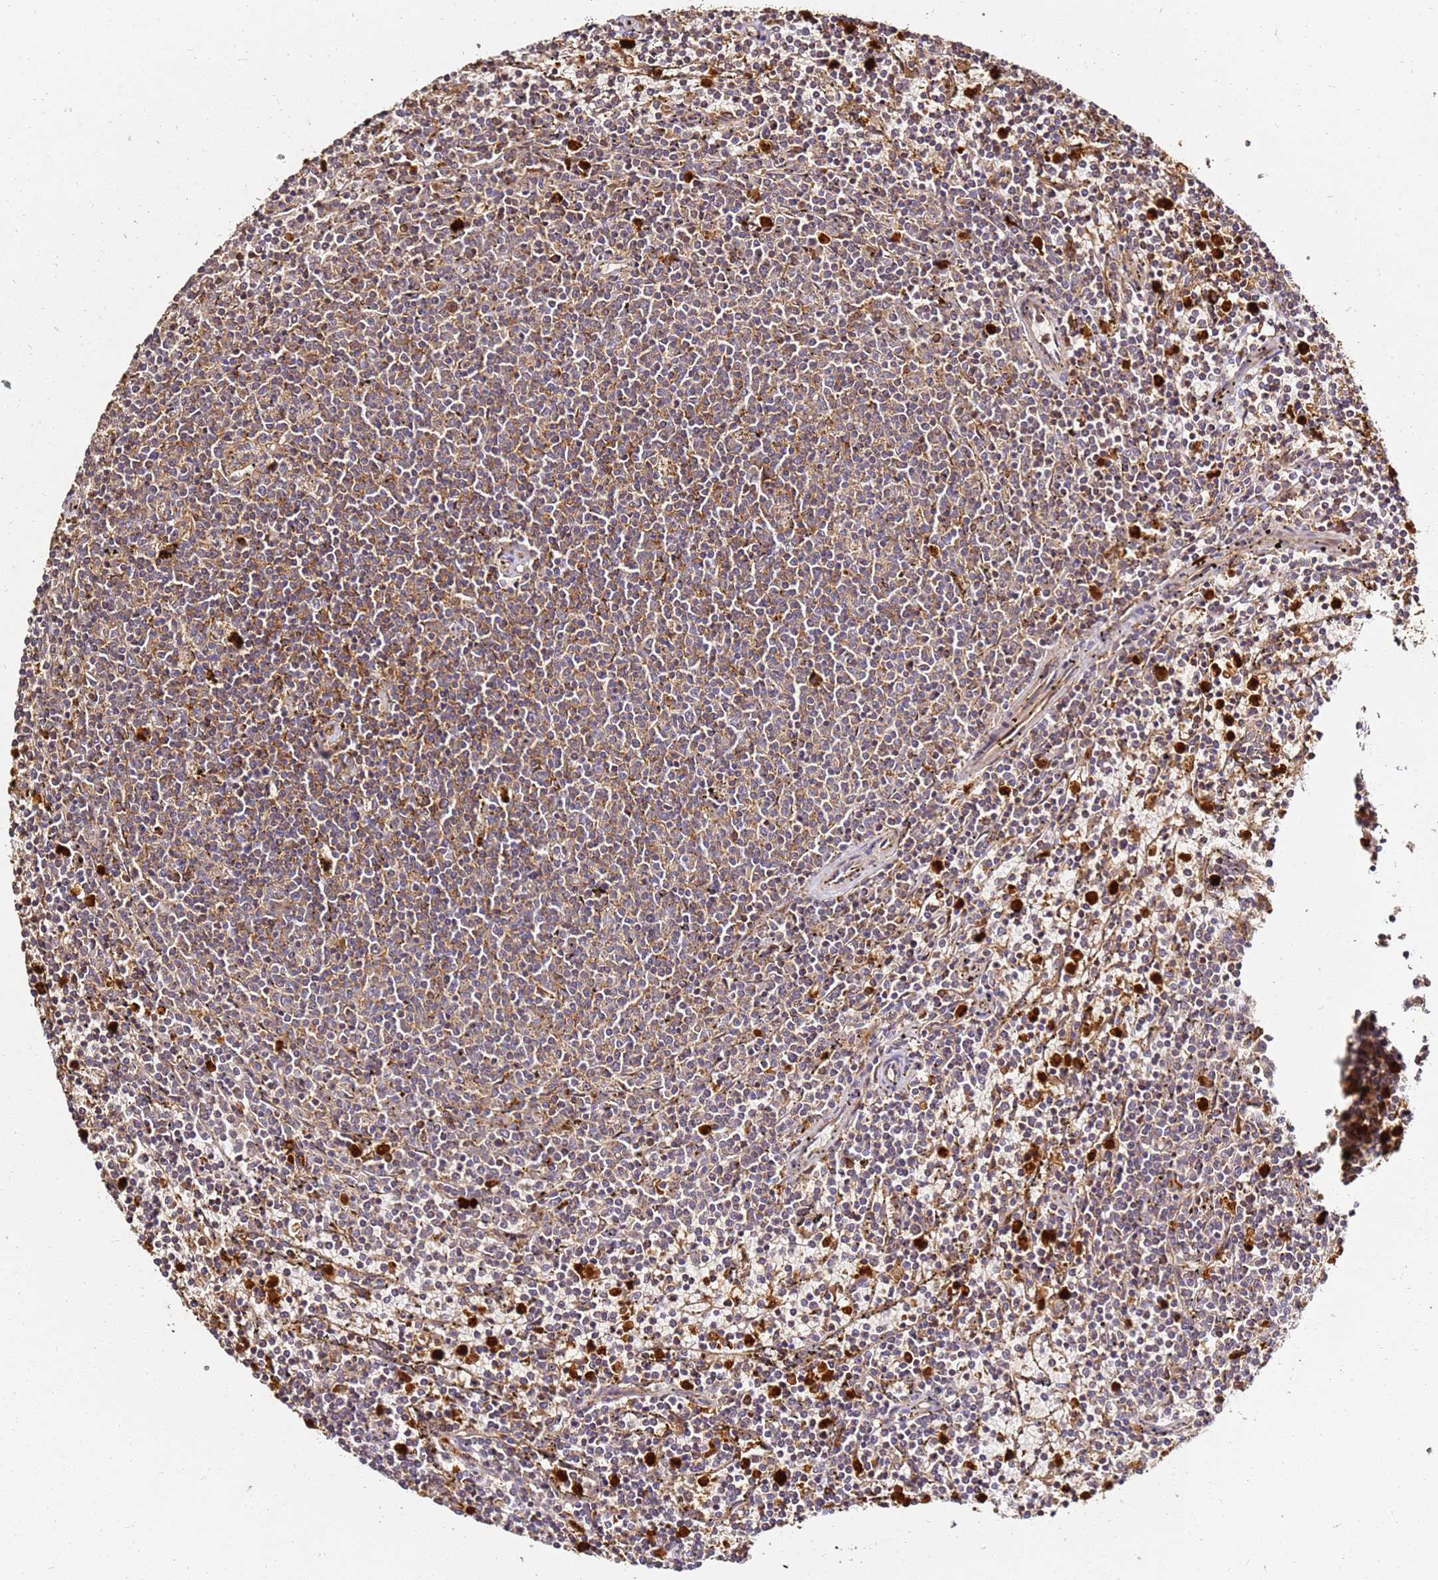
{"staining": {"intensity": "moderate", "quantity": ">75%", "location": "cytoplasmic/membranous"}, "tissue": "lymphoma", "cell_type": "Tumor cells", "image_type": "cancer", "snomed": [{"axis": "morphology", "description": "Malignant lymphoma, non-Hodgkin's type, Low grade"}, {"axis": "topography", "description": "Spleen"}], "caption": "DAB immunohistochemical staining of human lymphoma exhibits moderate cytoplasmic/membranous protein staining in approximately >75% of tumor cells.", "gene": "DVL3", "patient": {"sex": "female", "age": 50}}